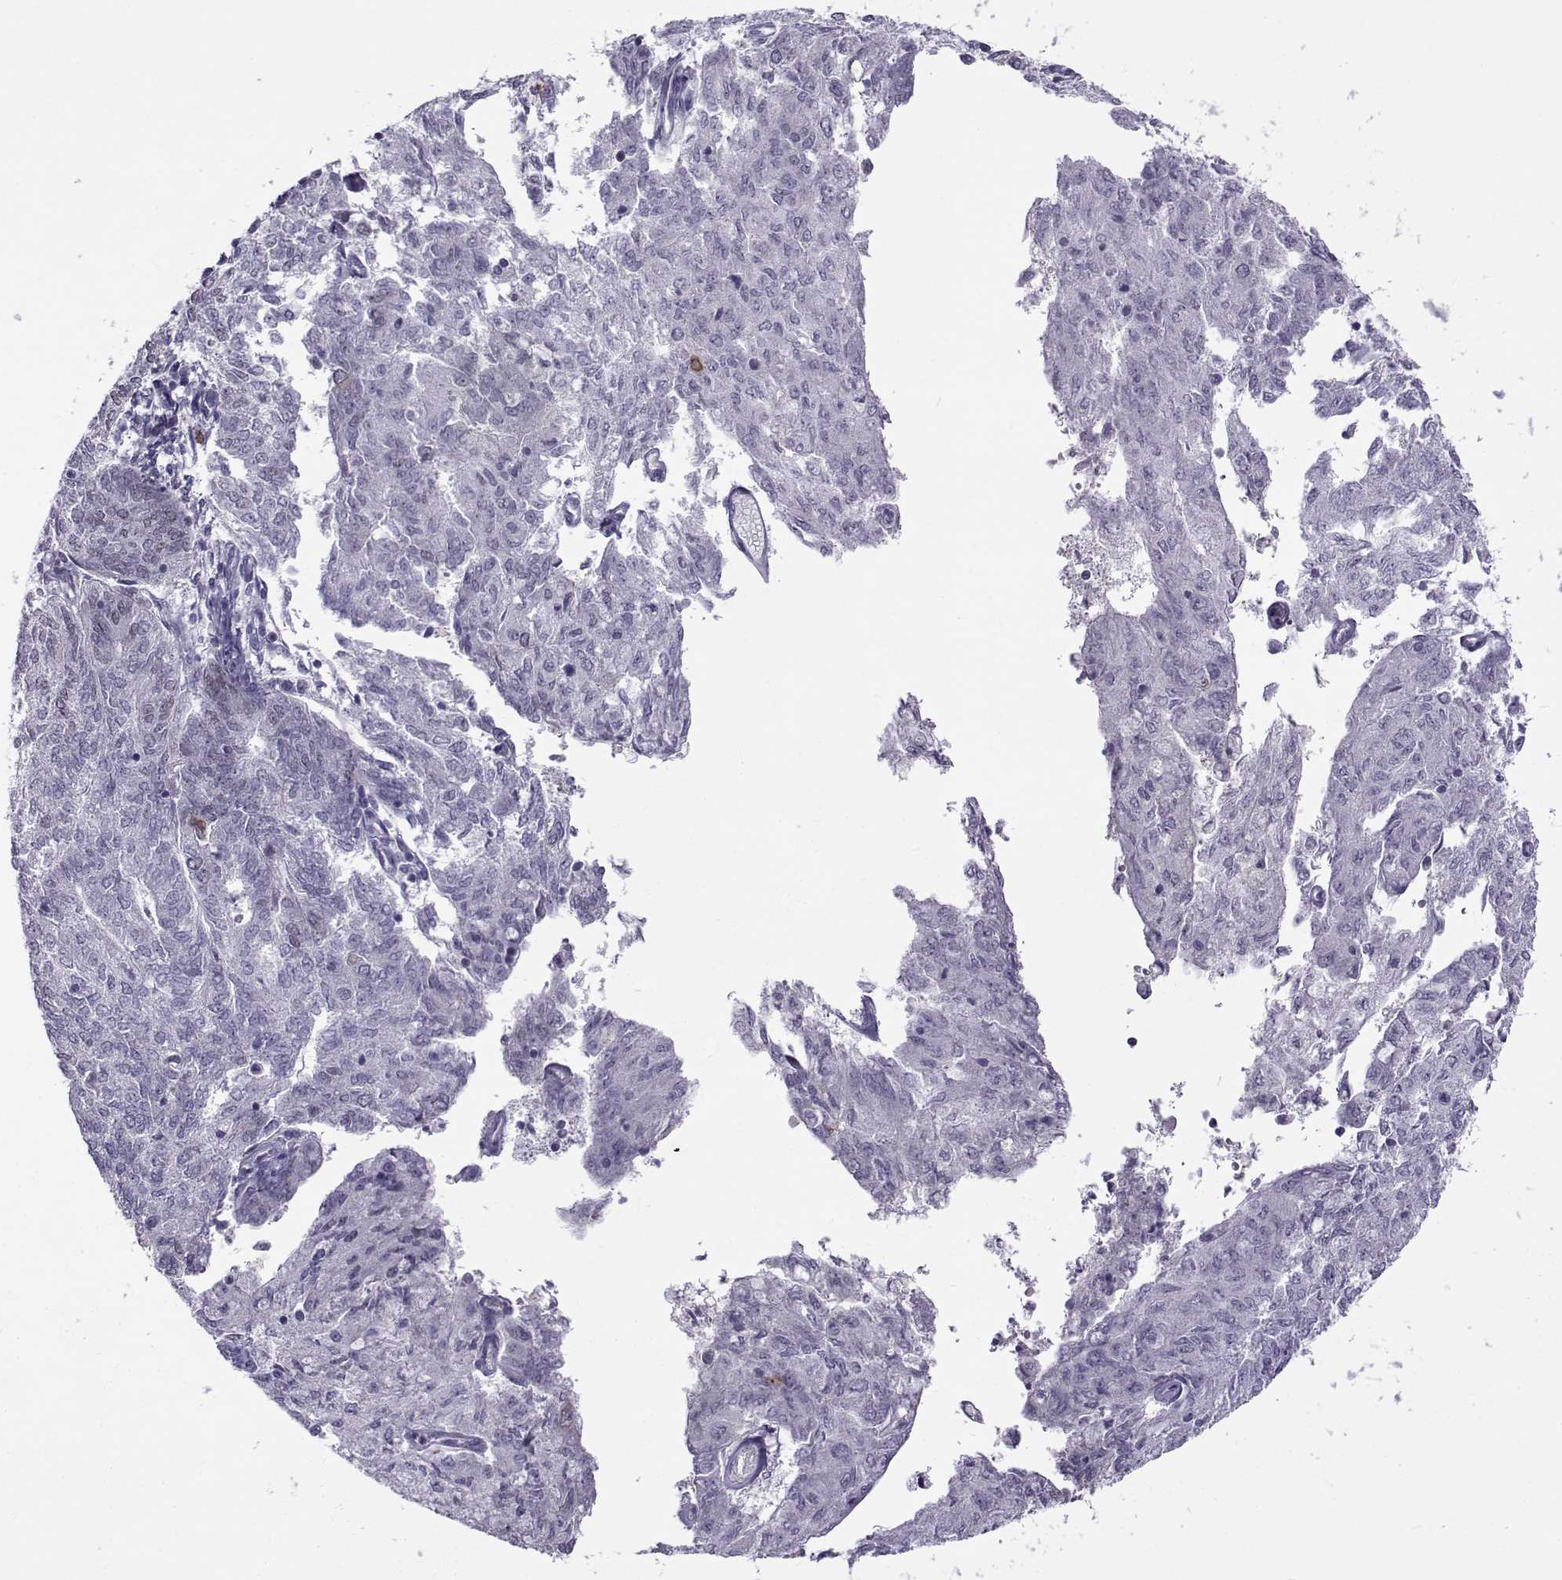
{"staining": {"intensity": "negative", "quantity": "none", "location": "none"}, "tissue": "endometrial cancer", "cell_type": "Tumor cells", "image_type": "cancer", "snomed": [{"axis": "morphology", "description": "Adenocarcinoma, NOS"}, {"axis": "topography", "description": "Endometrium"}], "caption": "High magnification brightfield microscopy of endometrial adenocarcinoma stained with DAB (3,3'-diaminobenzidine) (brown) and counterstained with hematoxylin (blue): tumor cells show no significant positivity.", "gene": "BACH1", "patient": {"sex": "female", "age": 82}}